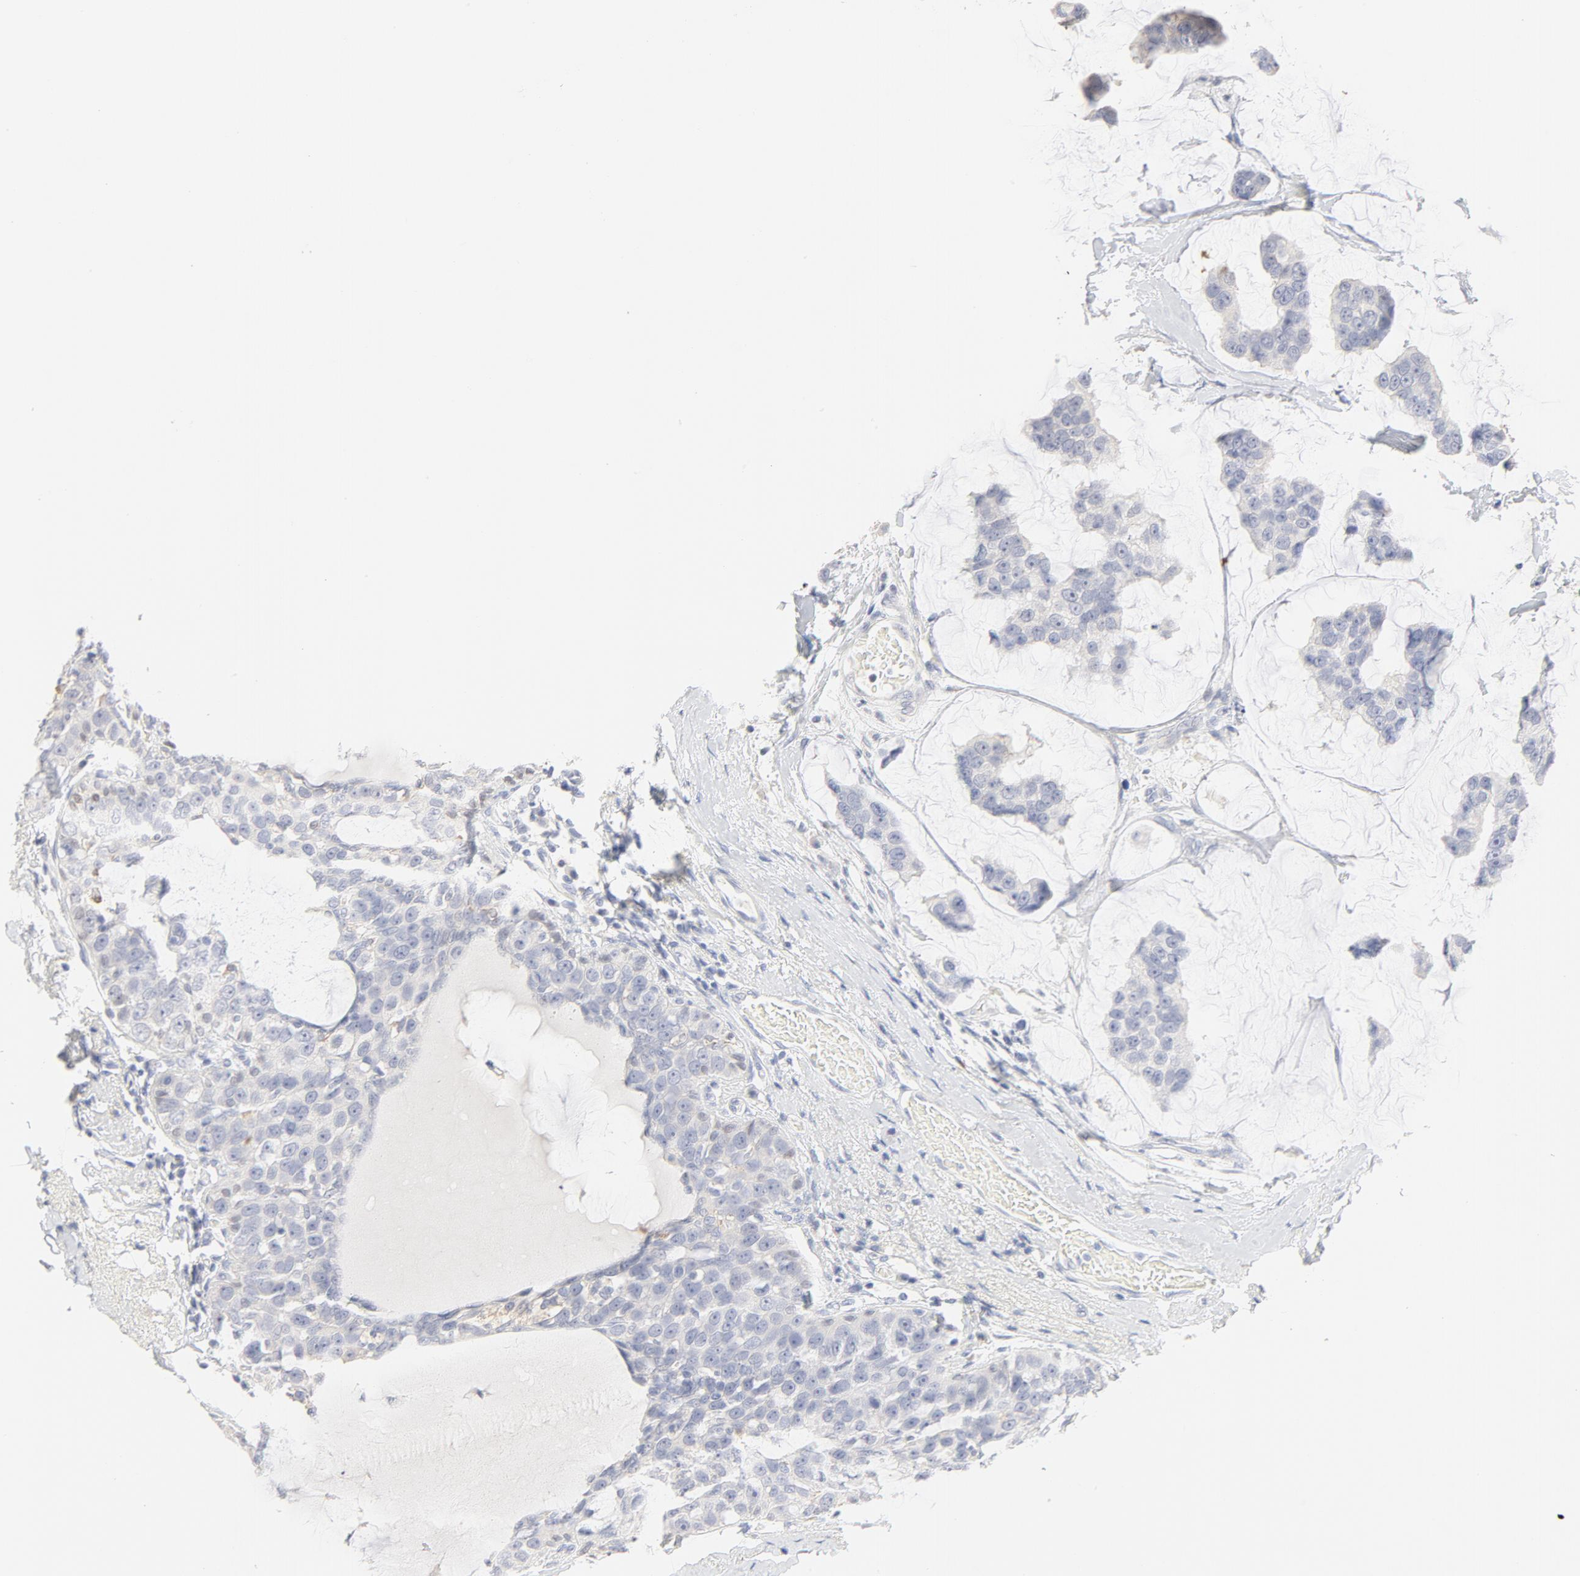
{"staining": {"intensity": "negative", "quantity": "none", "location": "none"}, "tissue": "breast cancer", "cell_type": "Tumor cells", "image_type": "cancer", "snomed": [{"axis": "morphology", "description": "Normal tissue, NOS"}, {"axis": "morphology", "description": "Duct carcinoma"}, {"axis": "topography", "description": "Breast"}], "caption": "The image exhibits no staining of tumor cells in breast infiltrating ductal carcinoma.", "gene": "FCGBP", "patient": {"sex": "female", "age": 50}}